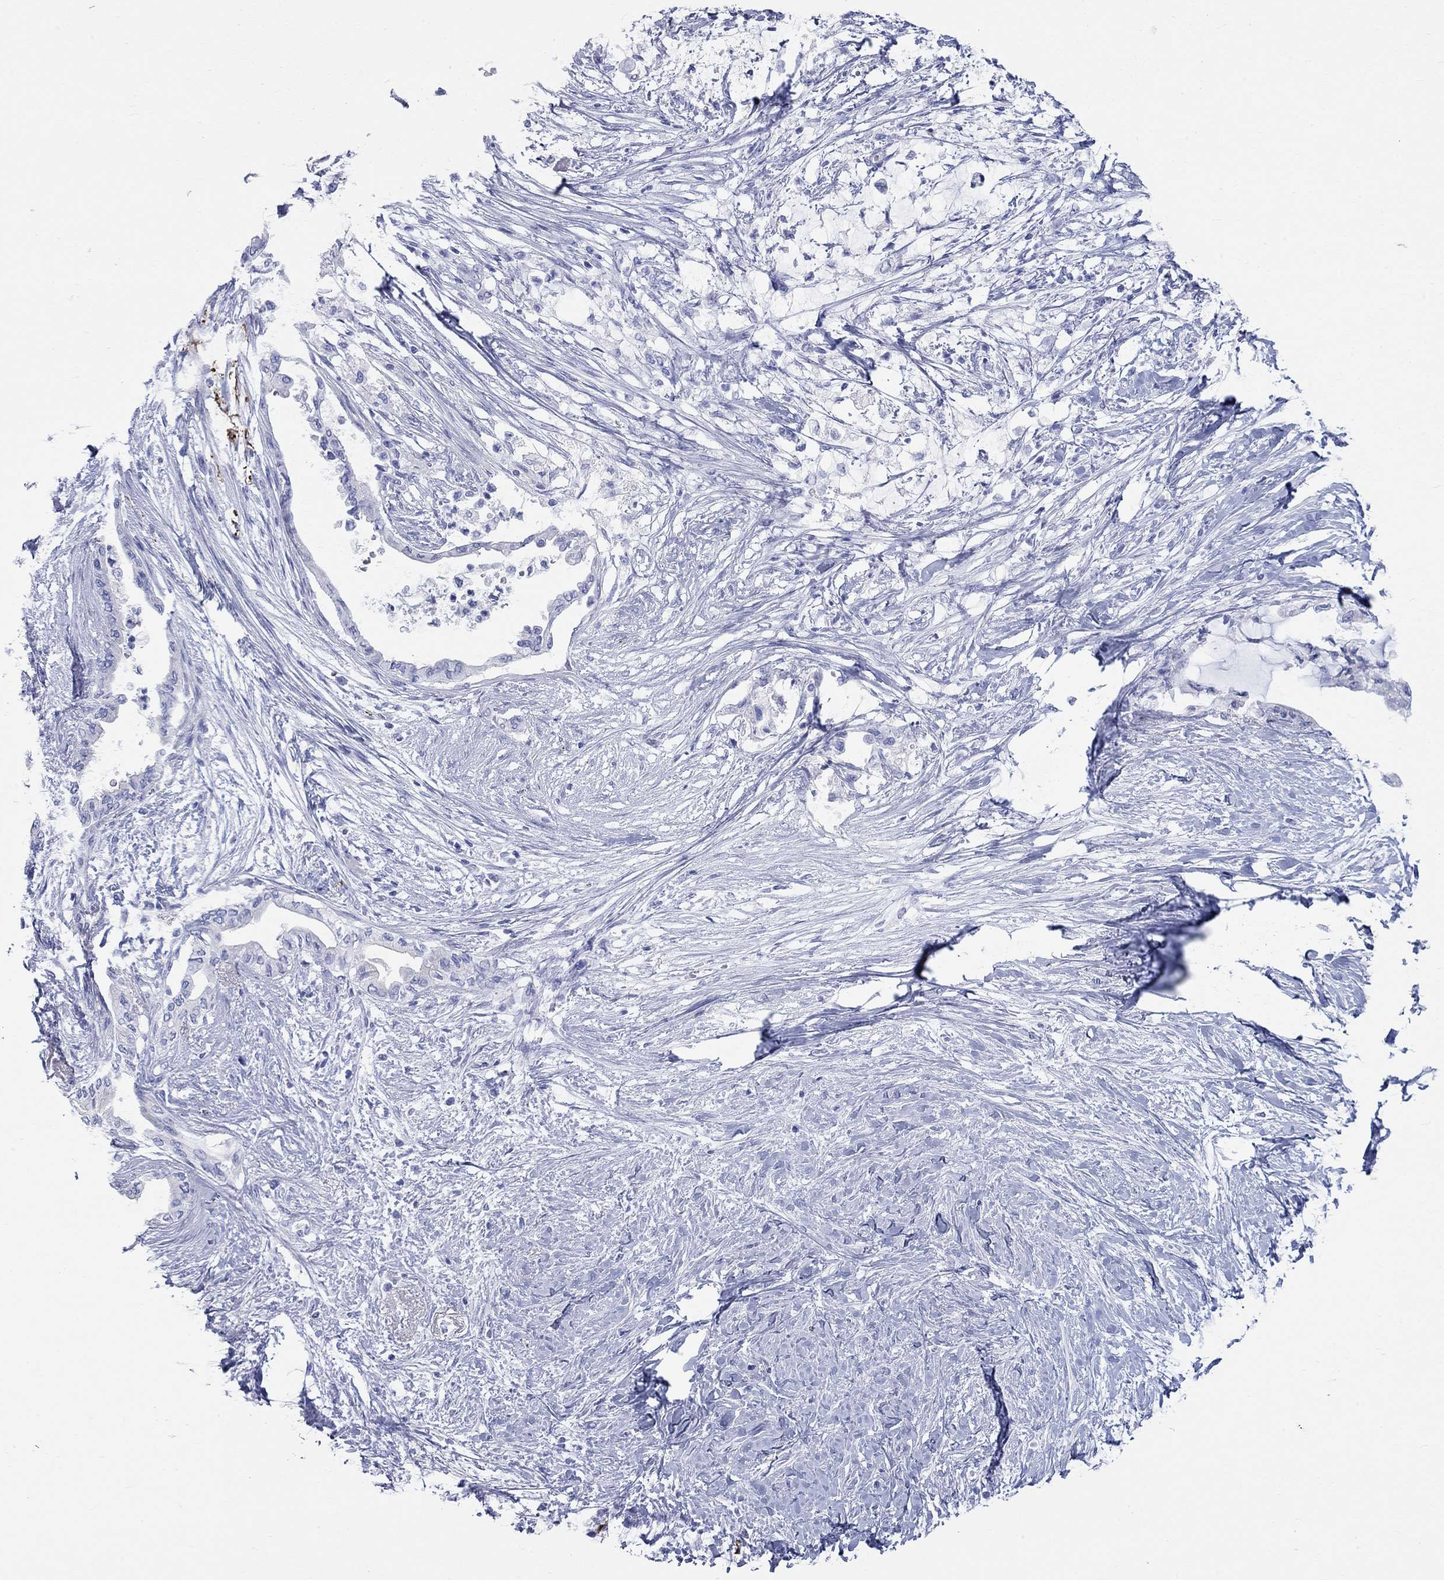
{"staining": {"intensity": "negative", "quantity": "none", "location": "none"}, "tissue": "pancreatic cancer", "cell_type": "Tumor cells", "image_type": "cancer", "snomed": [{"axis": "morphology", "description": "Normal tissue, NOS"}, {"axis": "morphology", "description": "Adenocarcinoma, NOS"}, {"axis": "topography", "description": "Pancreas"}, {"axis": "topography", "description": "Duodenum"}], "caption": "IHC micrograph of neoplastic tissue: human adenocarcinoma (pancreatic) stained with DAB (3,3'-diaminobenzidine) exhibits no significant protein positivity in tumor cells.", "gene": "SPATA9", "patient": {"sex": "female", "age": 60}}